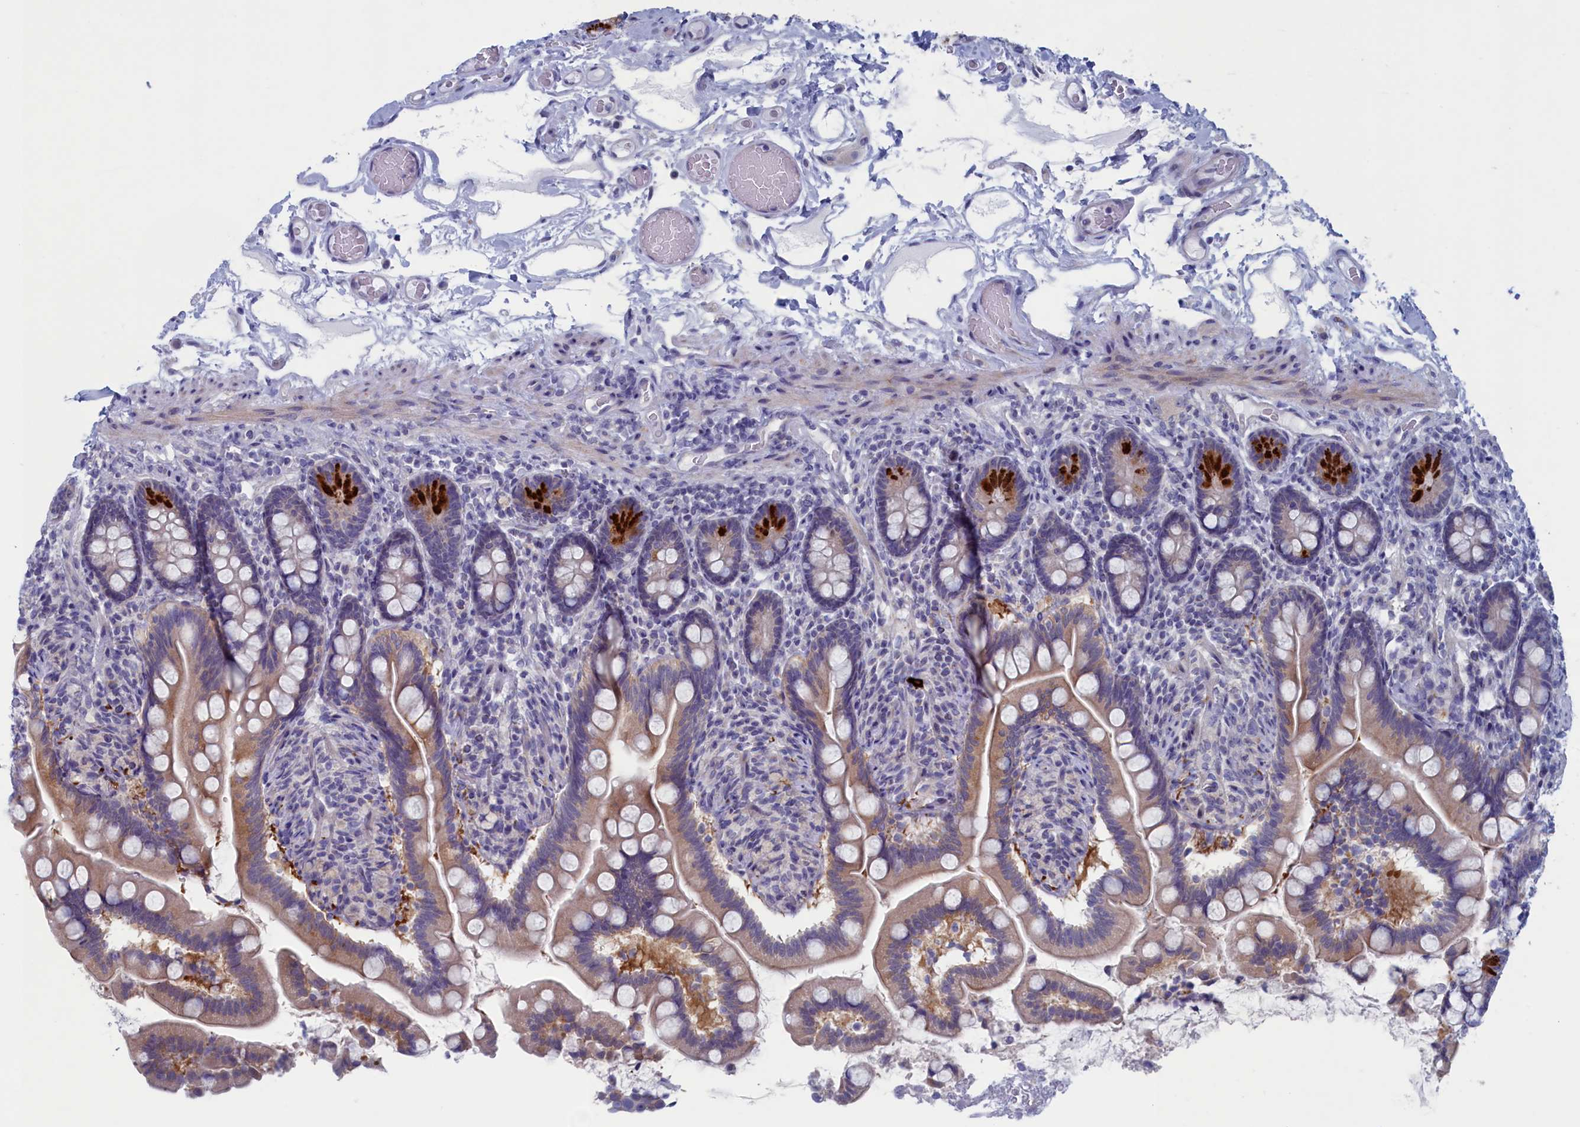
{"staining": {"intensity": "strong", "quantity": "<25%", "location": "cytoplasmic/membranous"}, "tissue": "small intestine", "cell_type": "Glandular cells", "image_type": "normal", "snomed": [{"axis": "morphology", "description": "Normal tissue, NOS"}, {"axis": "topography", "description": "Small intestine"}], "caption": "Immunohistochemical staining of benign small intestine exhibits medium levels of strong cytoplasmic/membranous positivity in about <25% of glandular cells.", "gene": "WDR76", "patient": {"sex": "female", "age": 64}}